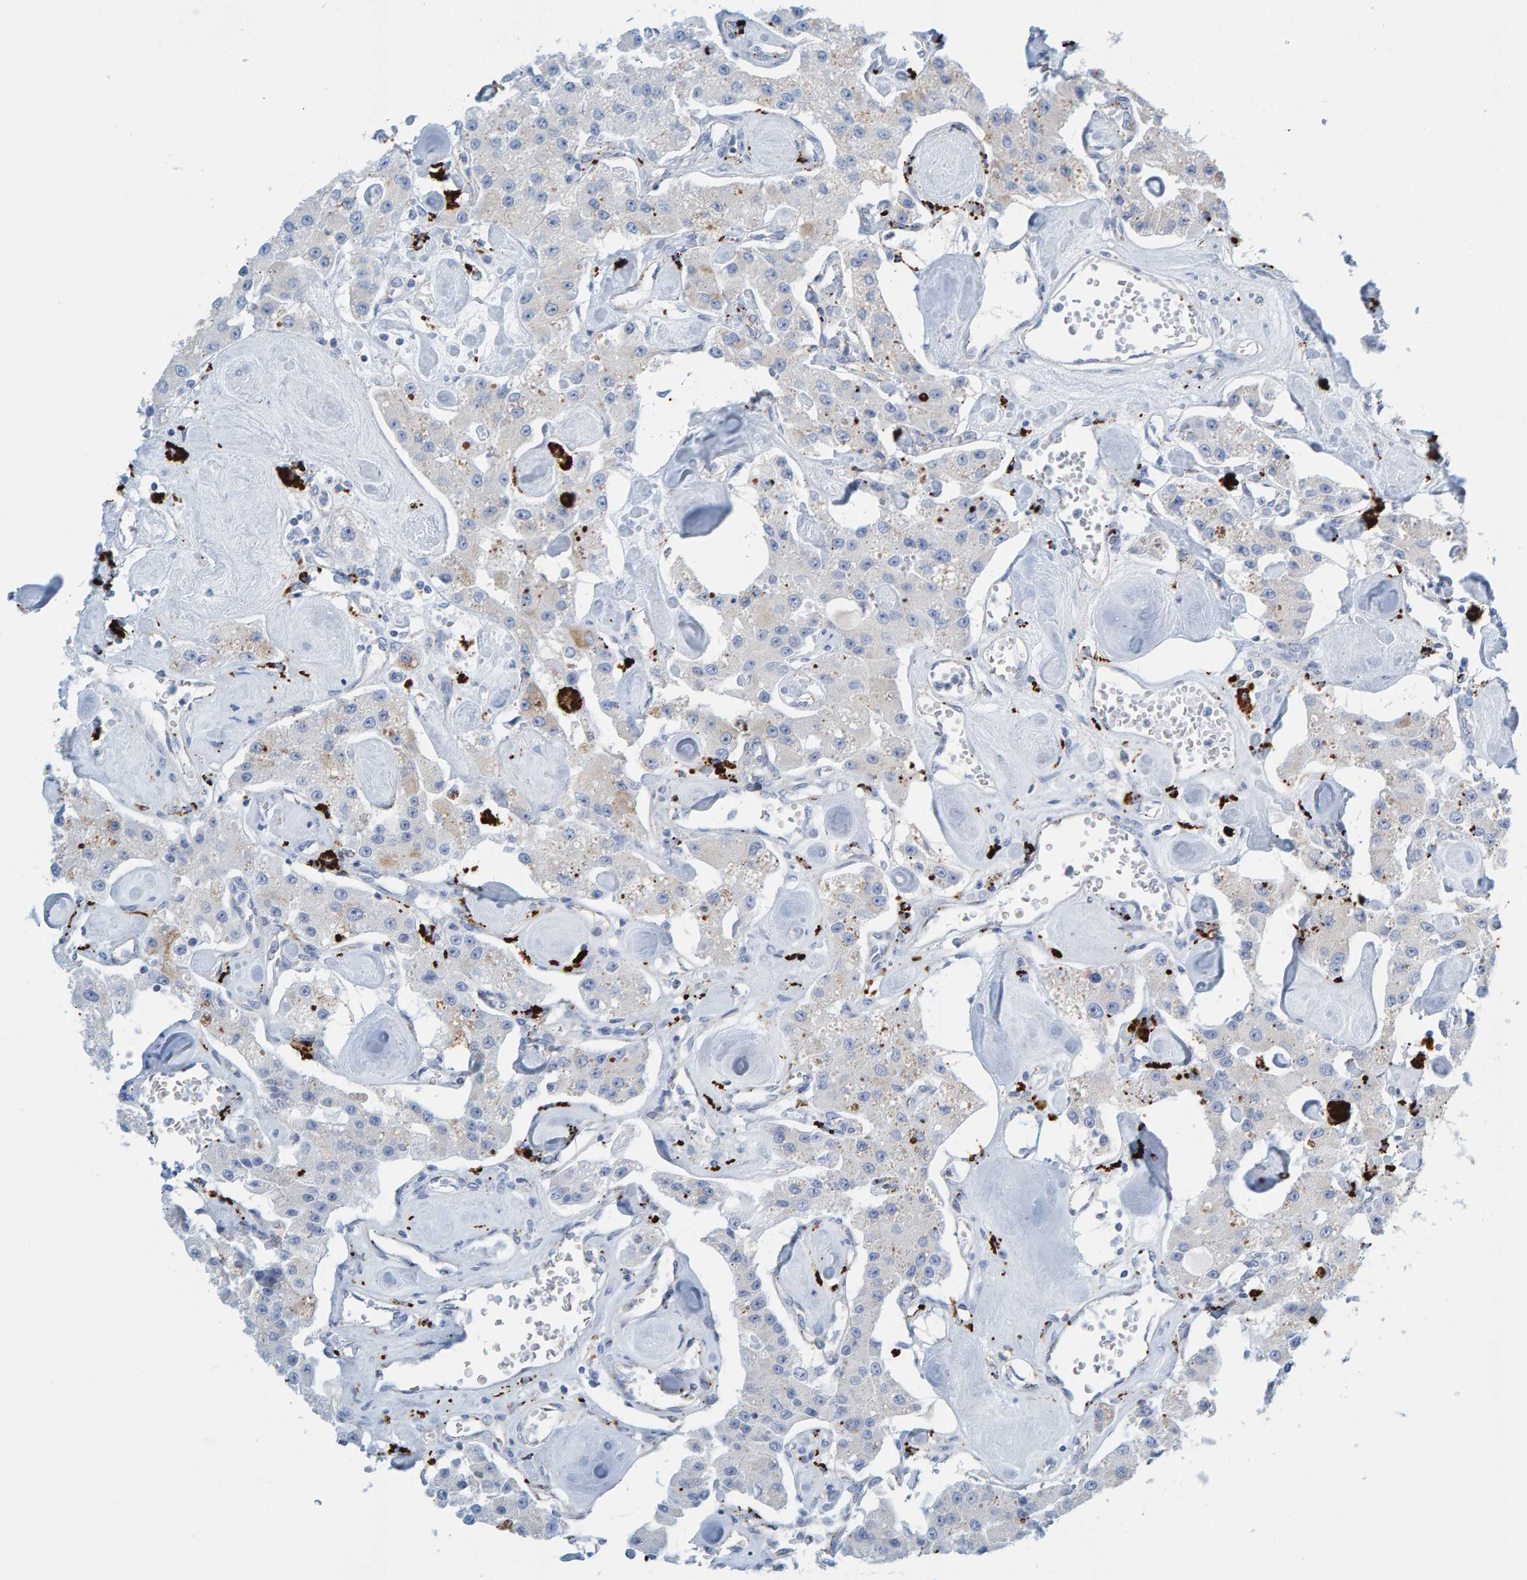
{"staining": {"intensity": "negative", "quantity": "none", "location": "none"}, "tissue": "carcinoid", "cell_type": "Tumor cells", "image_type": "cancer", "snomed": [{"axis": "morphology", "description": "Carcinoid, malignant, NOS"}, {"axis": "topography", "description": "Pancreas"}], "caption": "The IHC photomicrograph has no significant staining in tumor cells of carcinoid tissue. (DAB immunohistochemistry (IHC), high magnification).", "gene": "BIN3", "patient": {"sex": "male", "age": 41}}